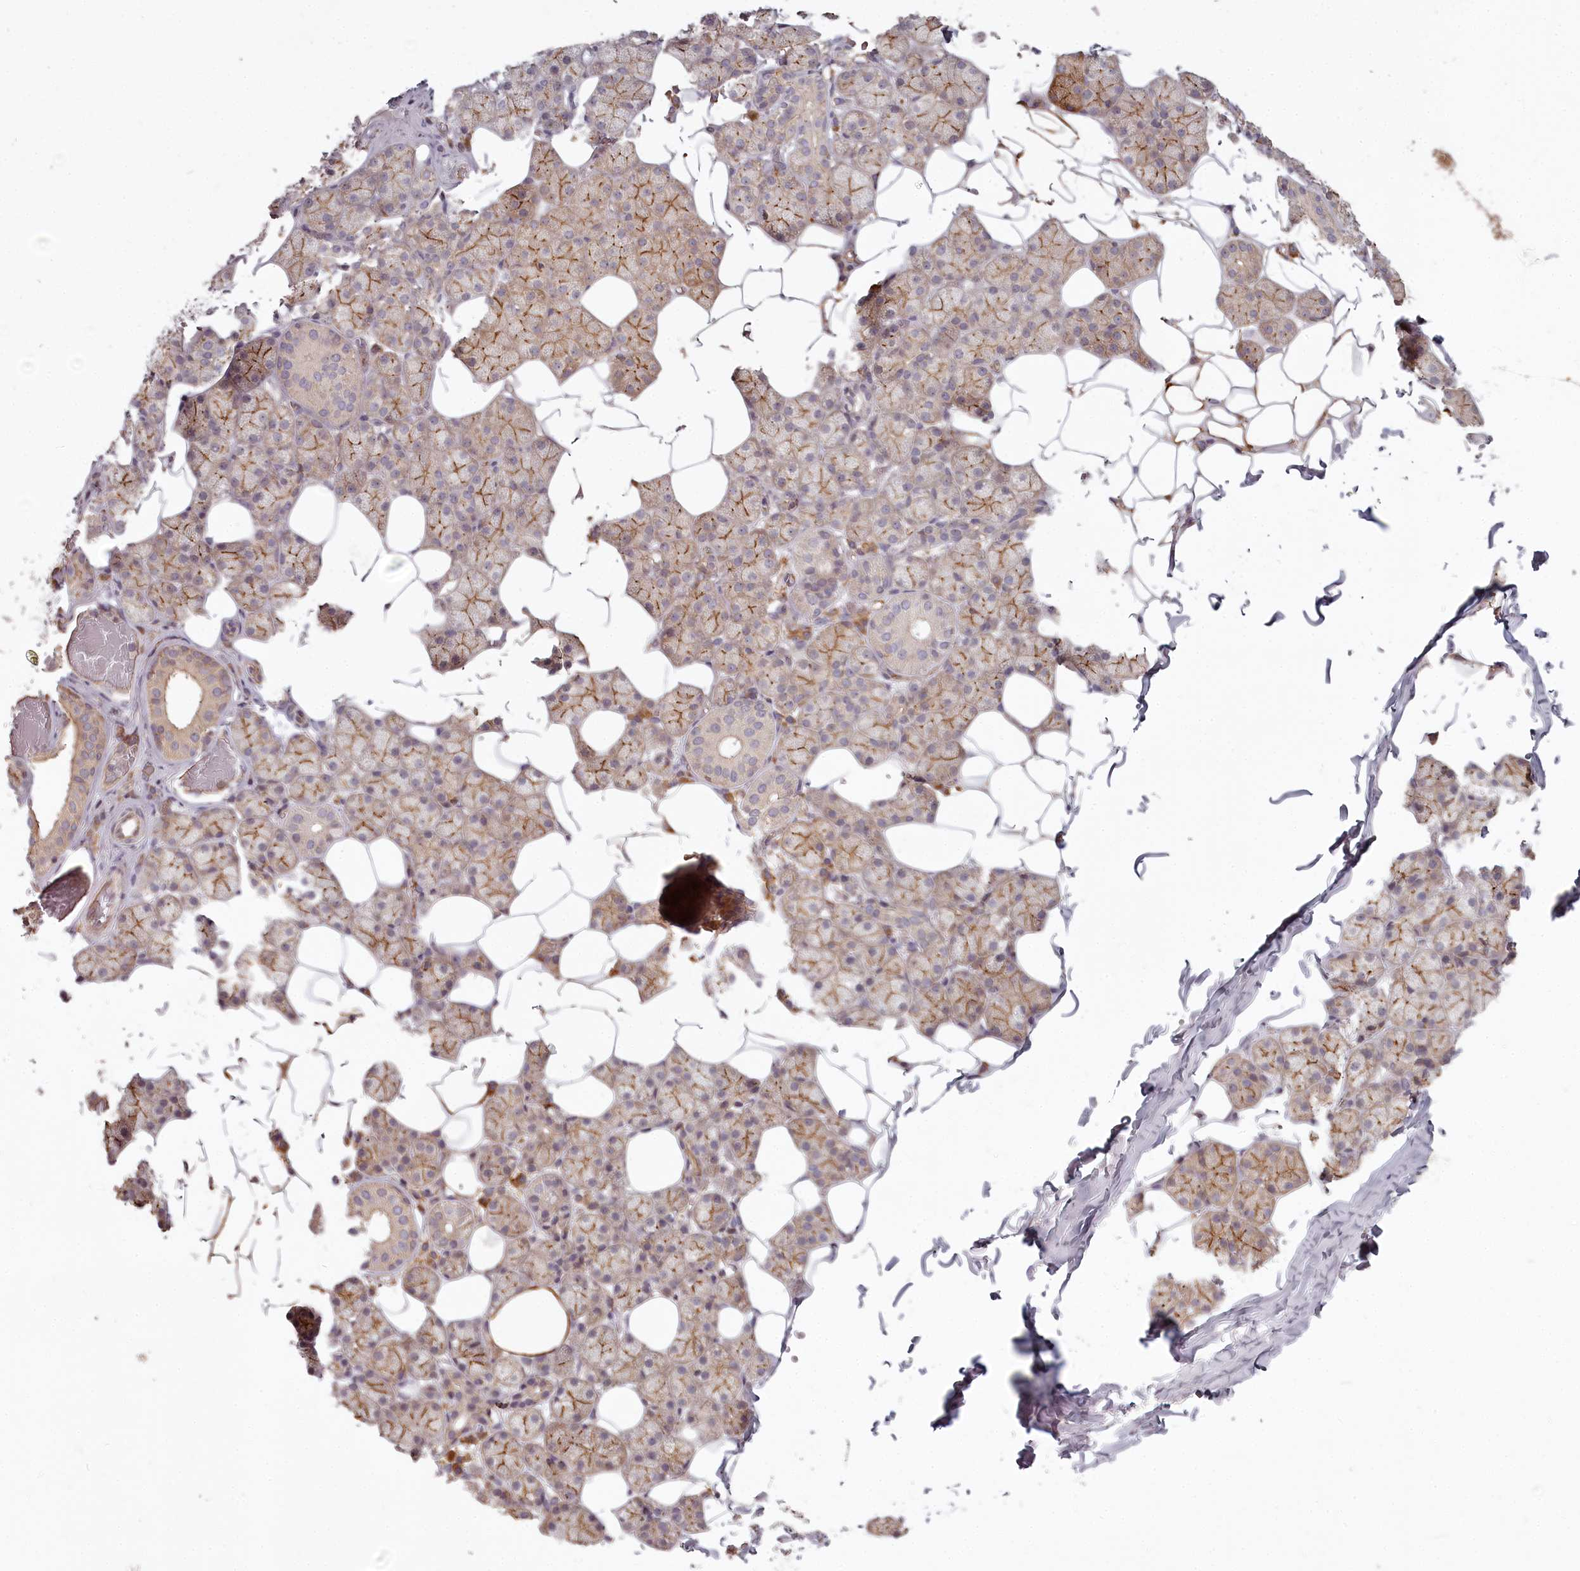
{"staining": {"intensity": "moderate", "quantity": "25%-75%", "location": "cytoplasmic/membranous"}, "tissue": "salivary gland", "cell_type": "Glandular cells", "image_type": "normal", "snomed": [{"axis": "morphology", "description": "Normal tissue, NOS"}, {"axis": "topography", "description": "Salivary gland"}], "caption": "Protein analysis of unremarkable salivary gland shows moderate cytoplasmic/membranous staining in about 25%-75% of glandular cells. The staining was performed using DAB to visualize the protein expression in brown, while the nuclei were stained in blue with hematoxylin (Magnification: 20x).", "gene": "TMIE", "patient": {"sex": "female", "age": 33}}